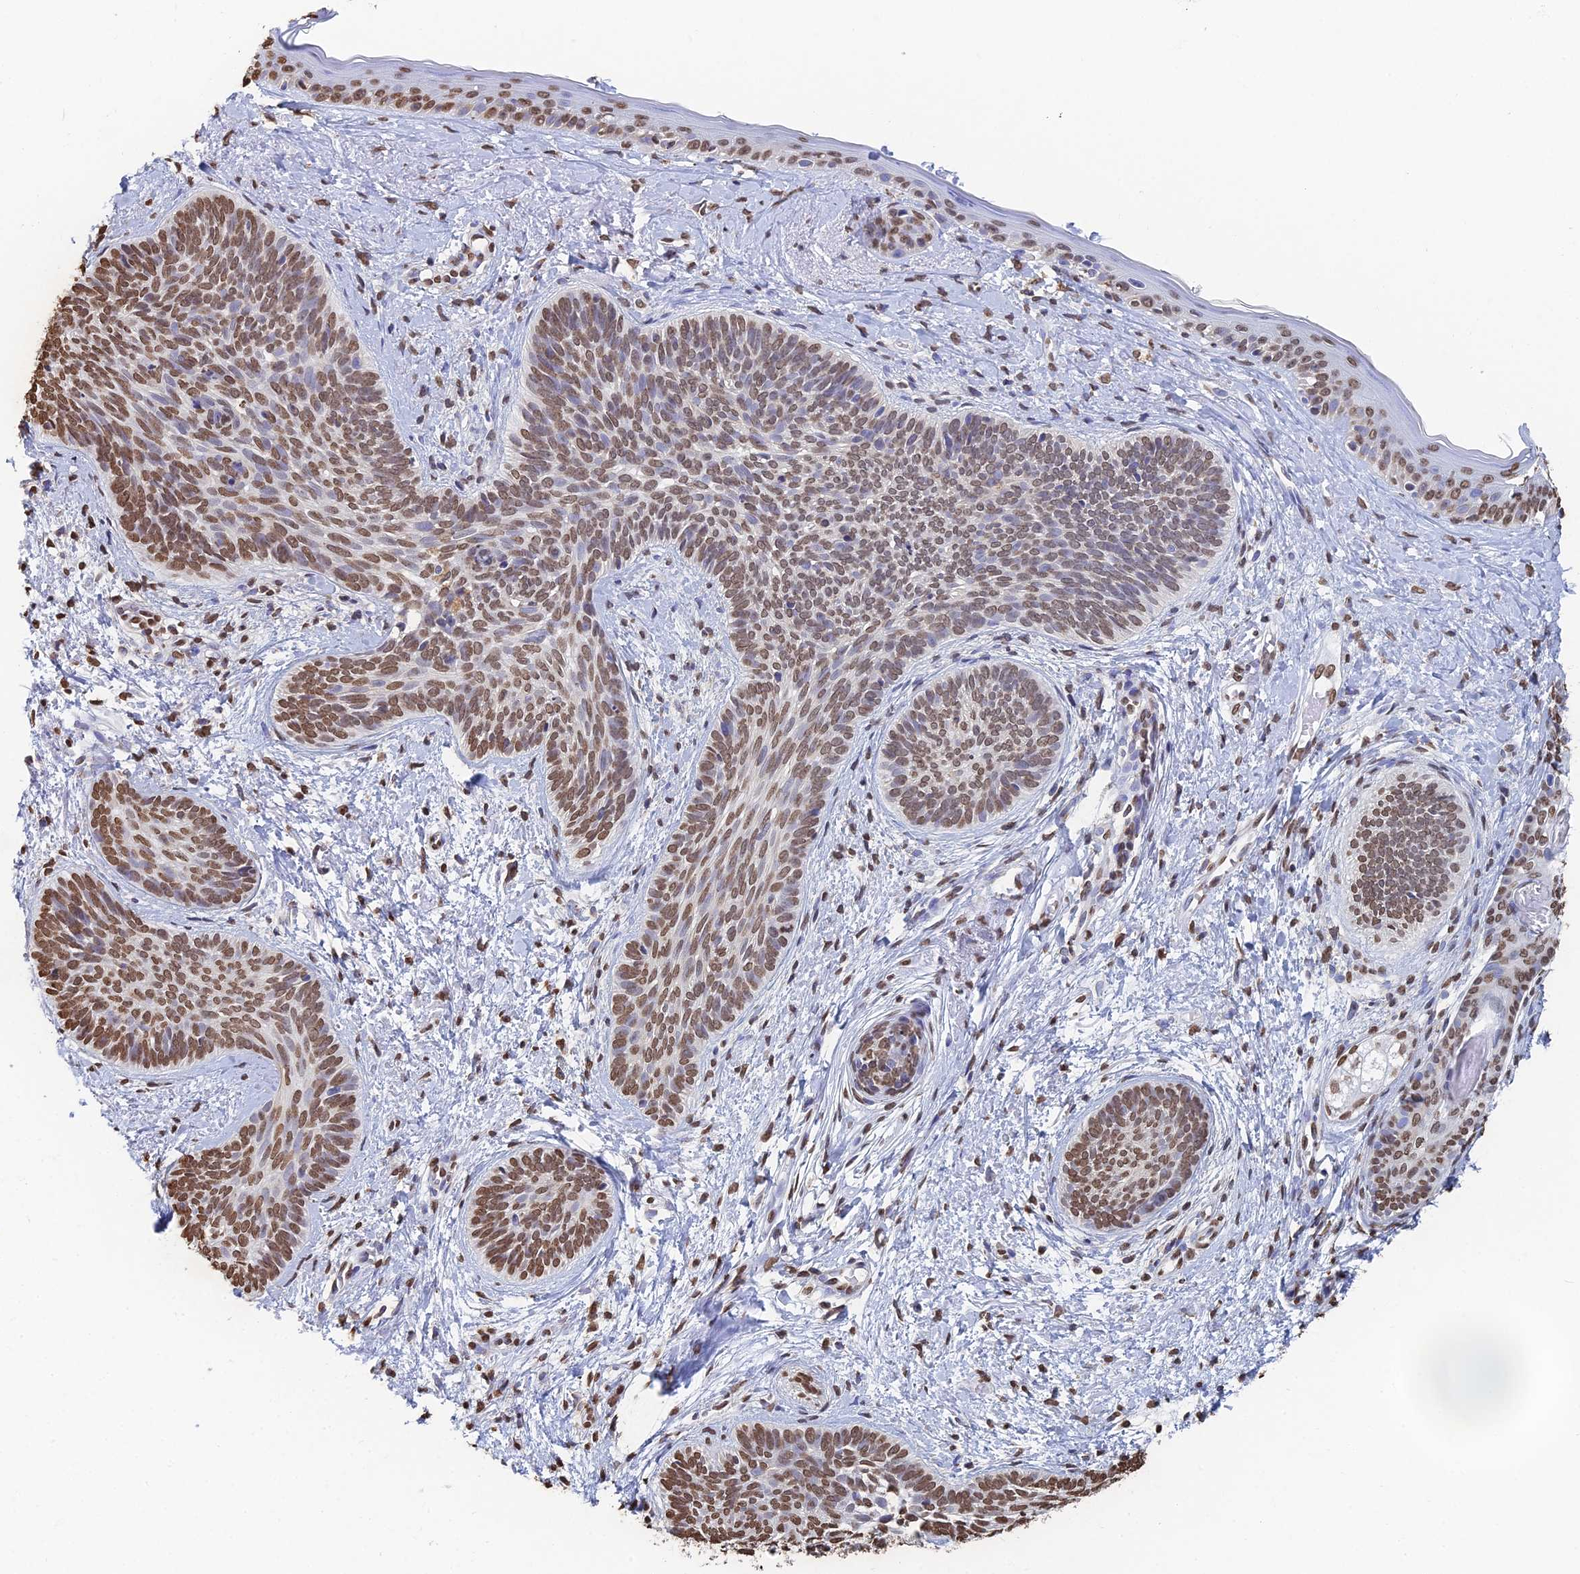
{"staining": {"intensity": "moderate", "quantity": ">75%", "location": "nuclear"}, "tissue": "skin cancer", "cell_type": "Tumor cells", "image_type": "cancer", "snomed": [{"axis": "morphology", "description": "Basal cell carcinoma"}, {"axis": "topography", "description": "Skin"}], "caption": "Basal cell carcinoma (skin) was stained to show a protein in brown. There is medium levels of moderate nuclear expression in about >75% of tumor cells. (DAB (3,3'-diaminobenzidine) = brown stain, brightfield microscopy at high magnification).", "gene": "GBP3", "patient": {"sex": "female", "age": 81}}